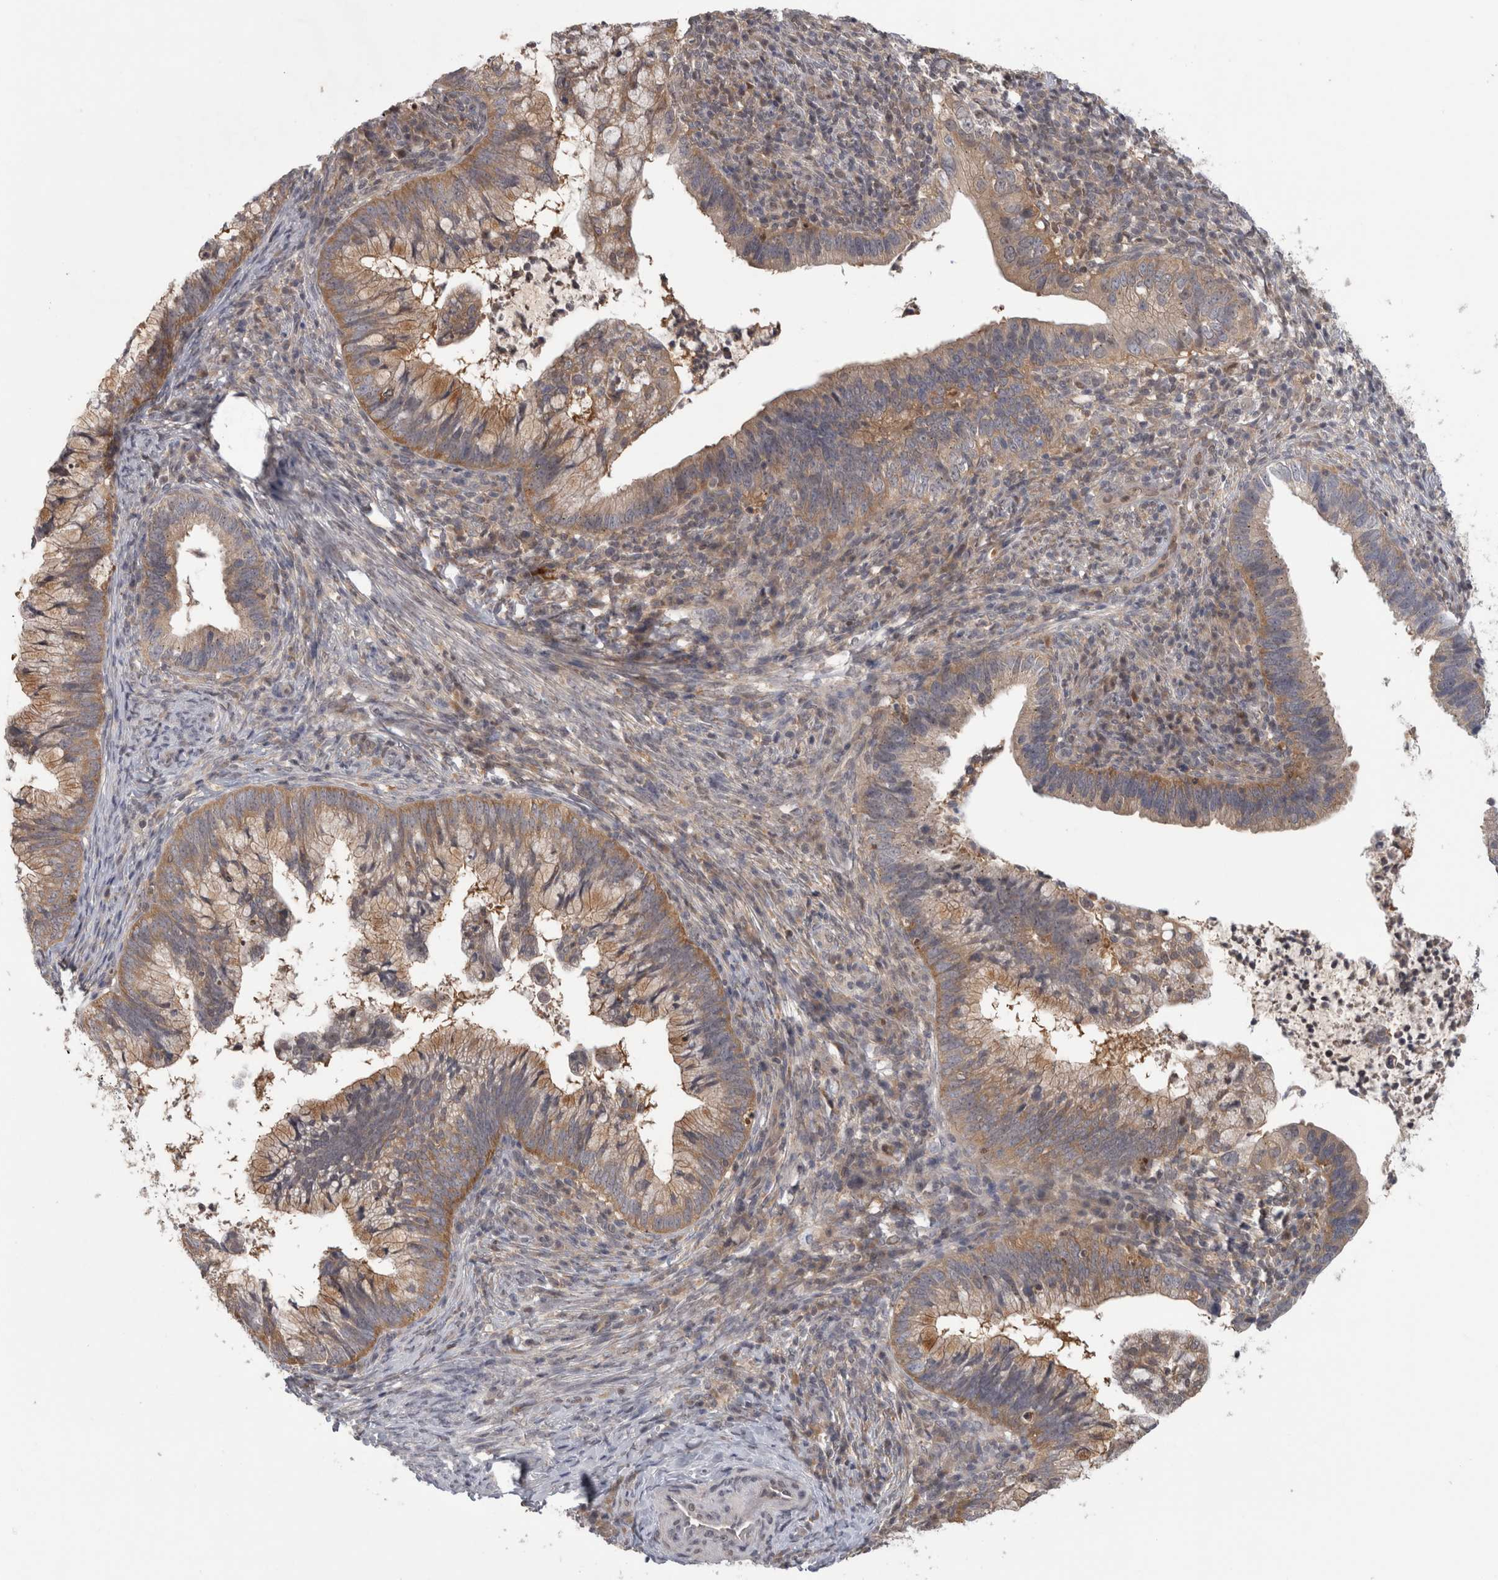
{"staining": {"intensity": "moderate", "quantity": ">75%", "location": "cytoplasmic/membranous"}, "tissue": "cervical cancer", "cell_type": "Tumor cells", "image_type": "cancer", "snomed": [{"axis": "morphology", "description": "Adenocarcinoma, NOS"}, {"axis": "topography", "description": "Cervix"}], "caption": "A brown stain highlights moderate cytoplasmic/membranous positivity of a protein in cervical cancer (adenocarcinoma) tumor cells.", "gene": "PIGP", "patient": {"sex": "female", "age": 36}}